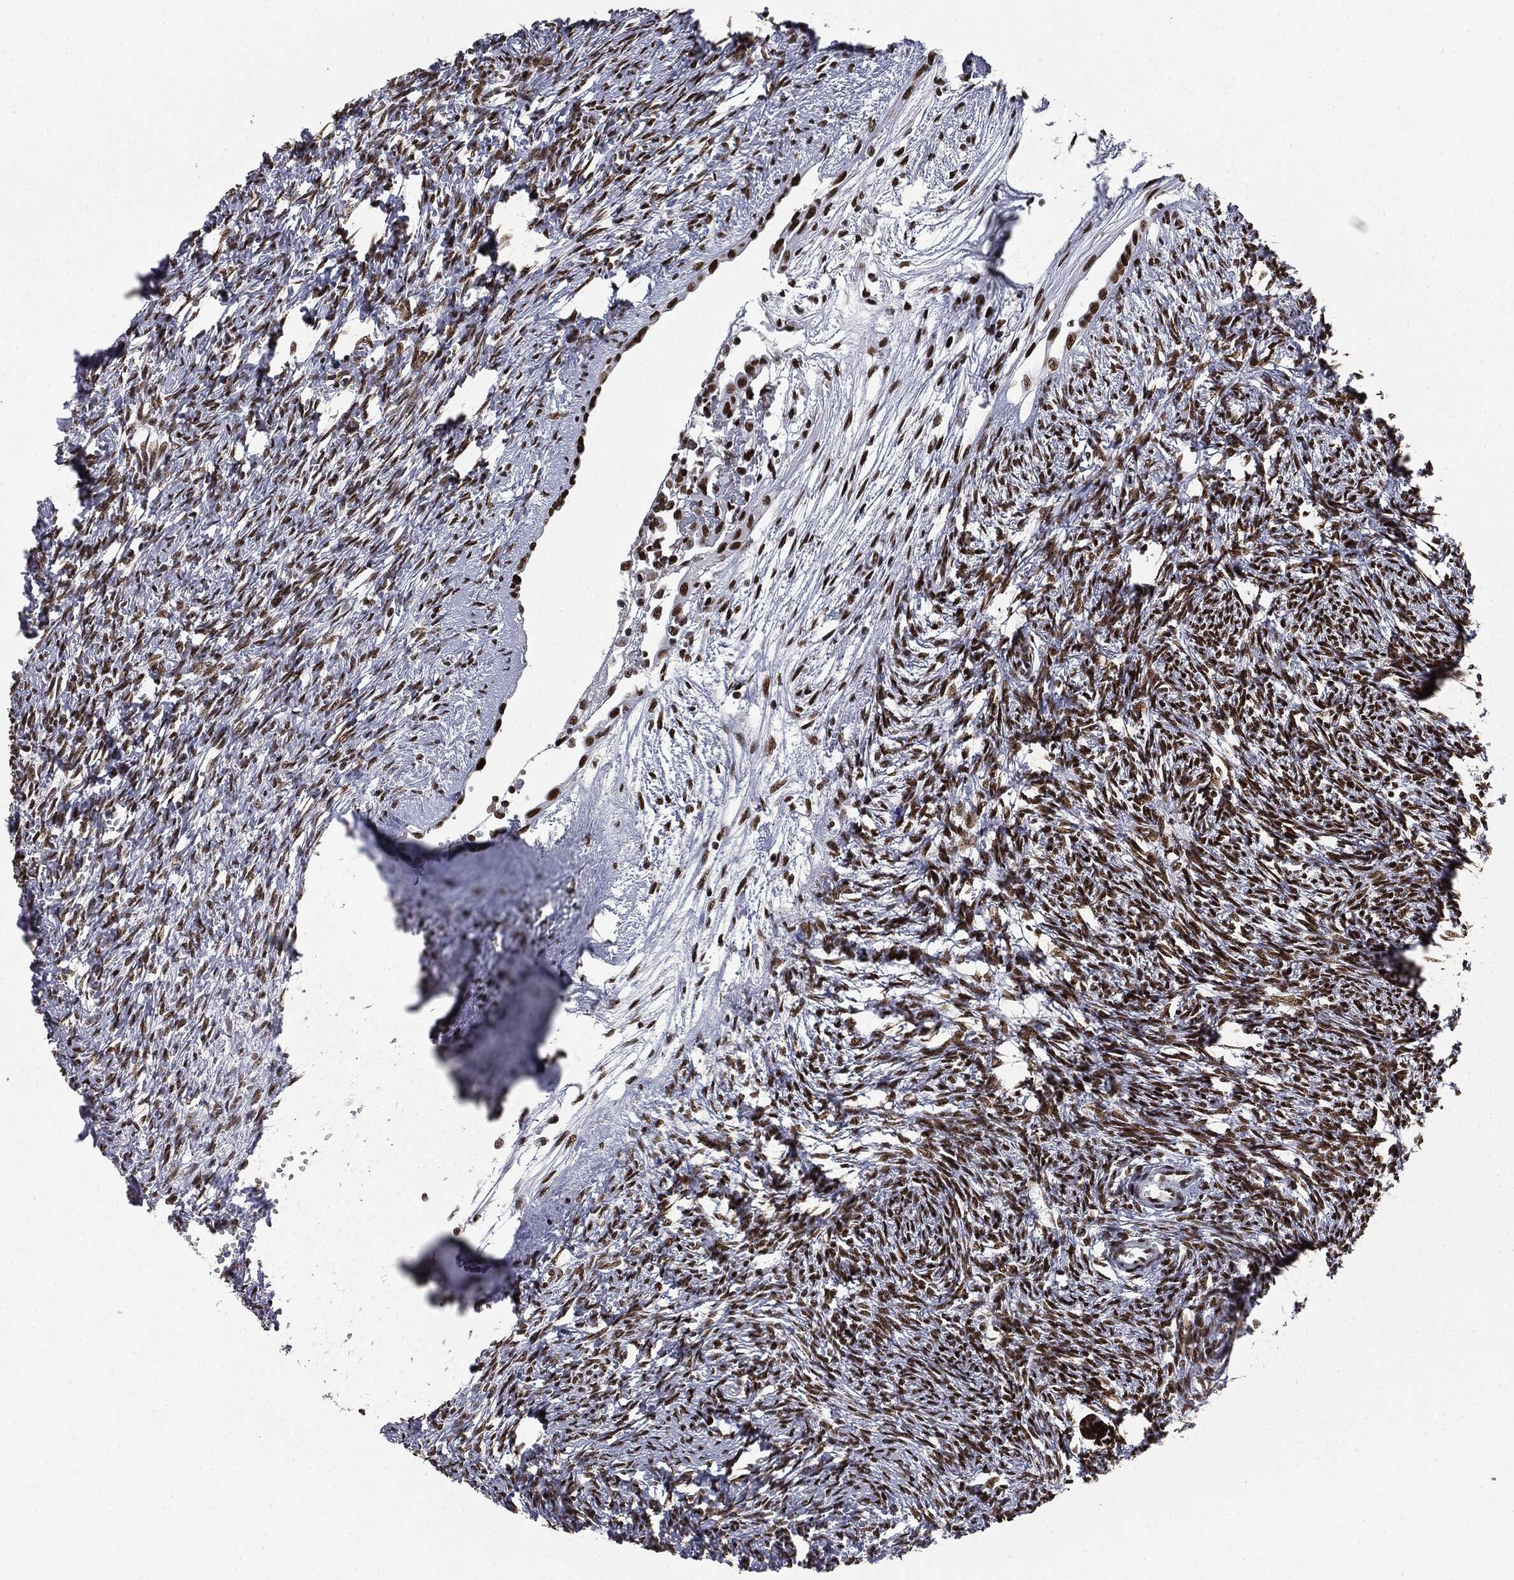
{"staining": {"intensity": "strong", "quantity": ">75%", "location": "nuclear"}, "tissue": "ovary", "cell_type": "Follicle cells", "image_type": "normal", "snomed": [{"axis": "morphology", "description": "Normal tissue, NOS"}, {"axis": "topography", "description": "Fallopian tube"}, {"axis": "topography", "description": "Ovary"}], "caption": "Protein expression by immunohistochemistry demonstrates strong nuclear positivity in about >75% of follicle cells in benign ovary. Using DAB (brown) and hematoxylin (blue) stains, captured at high magnification using brightfield microscopy.", "gene": "MSH2", "patient": {"sex": "female", "age": 33}}